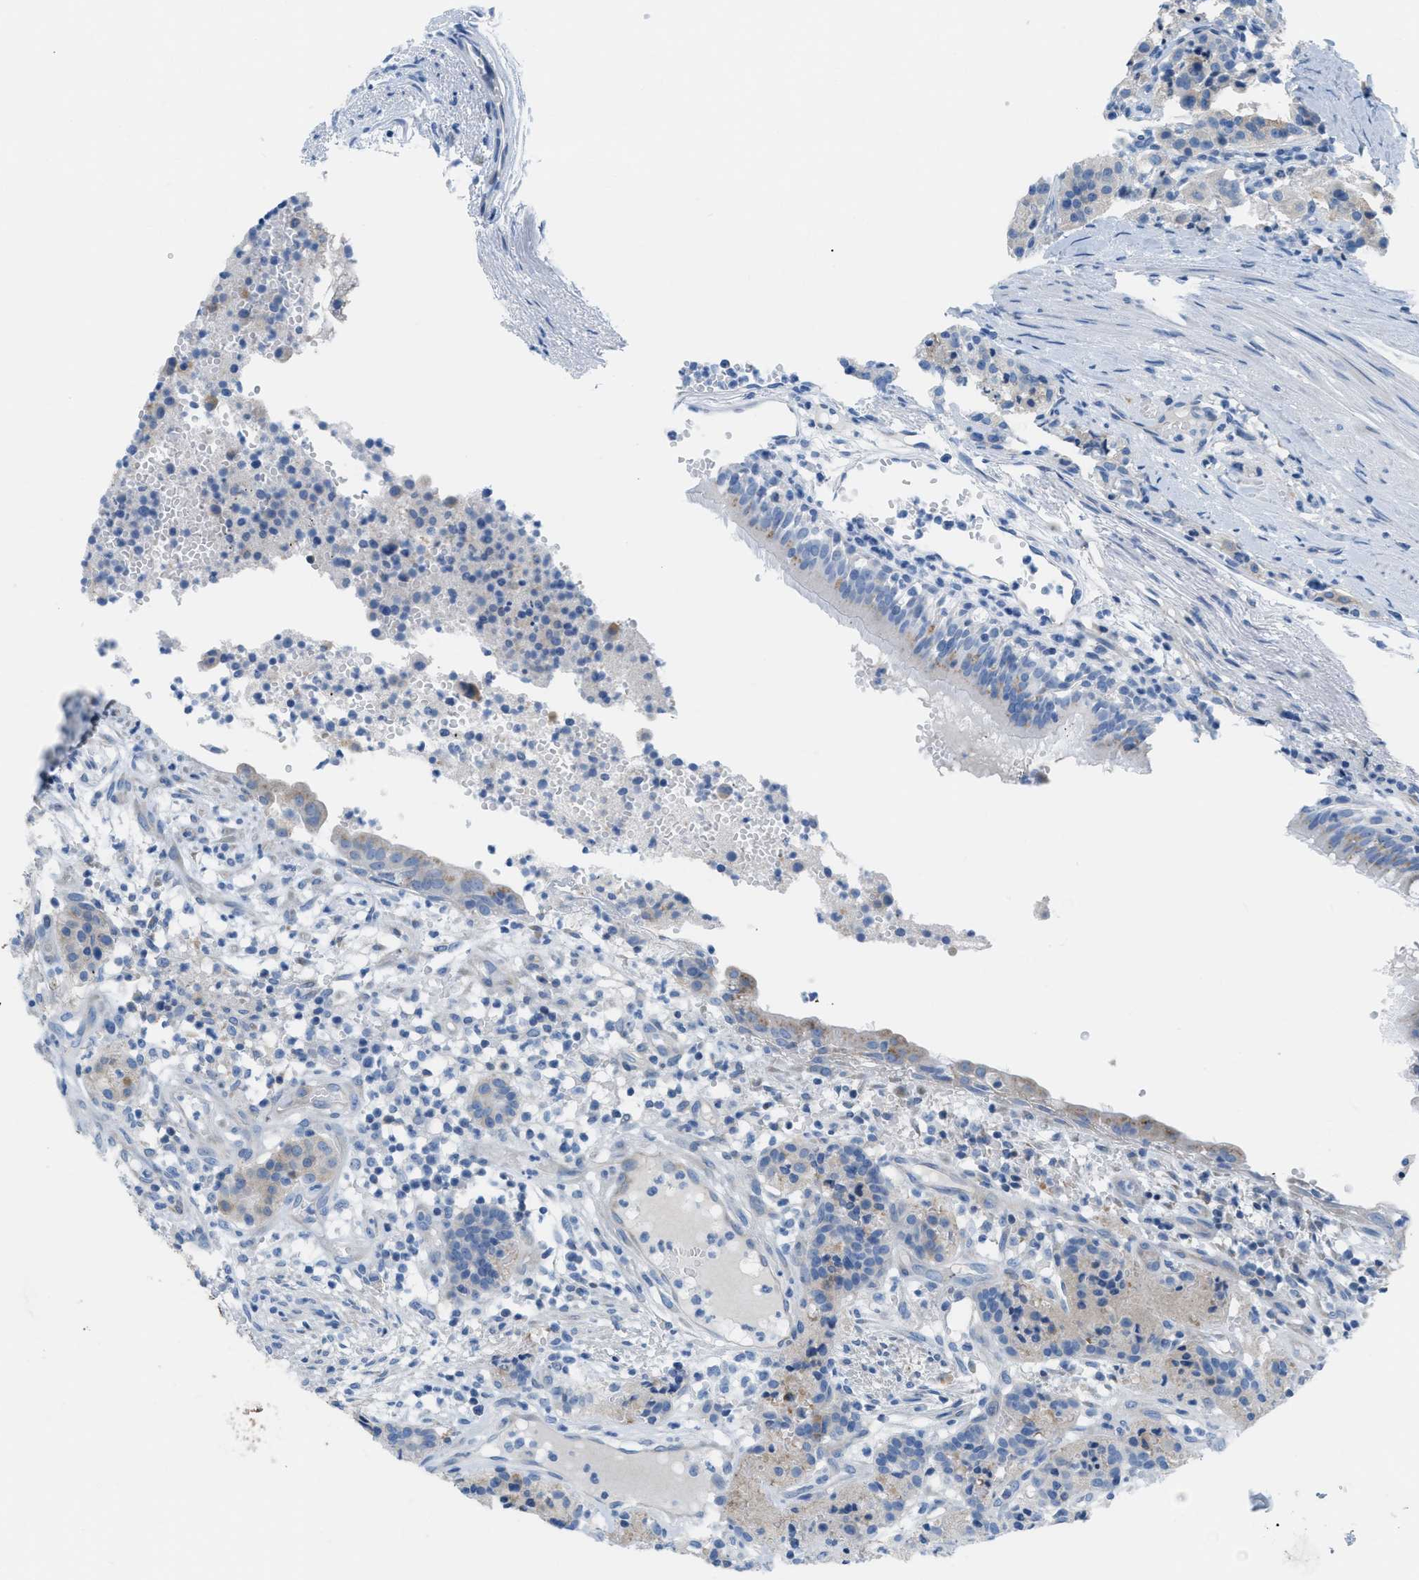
{"staining": {"intensity": "moderate", "quantity": "<25%", "location": "cytoplasmic/membranous"}, "tissue": "carcinoid", "cell_type": "Tumor cells", "image_type": "cancer", "snomed": [{"axis": "morphology", "description": "Carcinoid, malignant, NOS"}, {"axis": "topography", "description": "Lung"}], "caption": "Protein expression analysis of human carcinoid reveals moderate cytoplasmic/membranous staining in about <25% of tumor cells. The protein of interest is shown in brown color, while the nuclei are stained blue.", "gene": "ASGR1", "patient": {"sex": "male", "age": 30}}